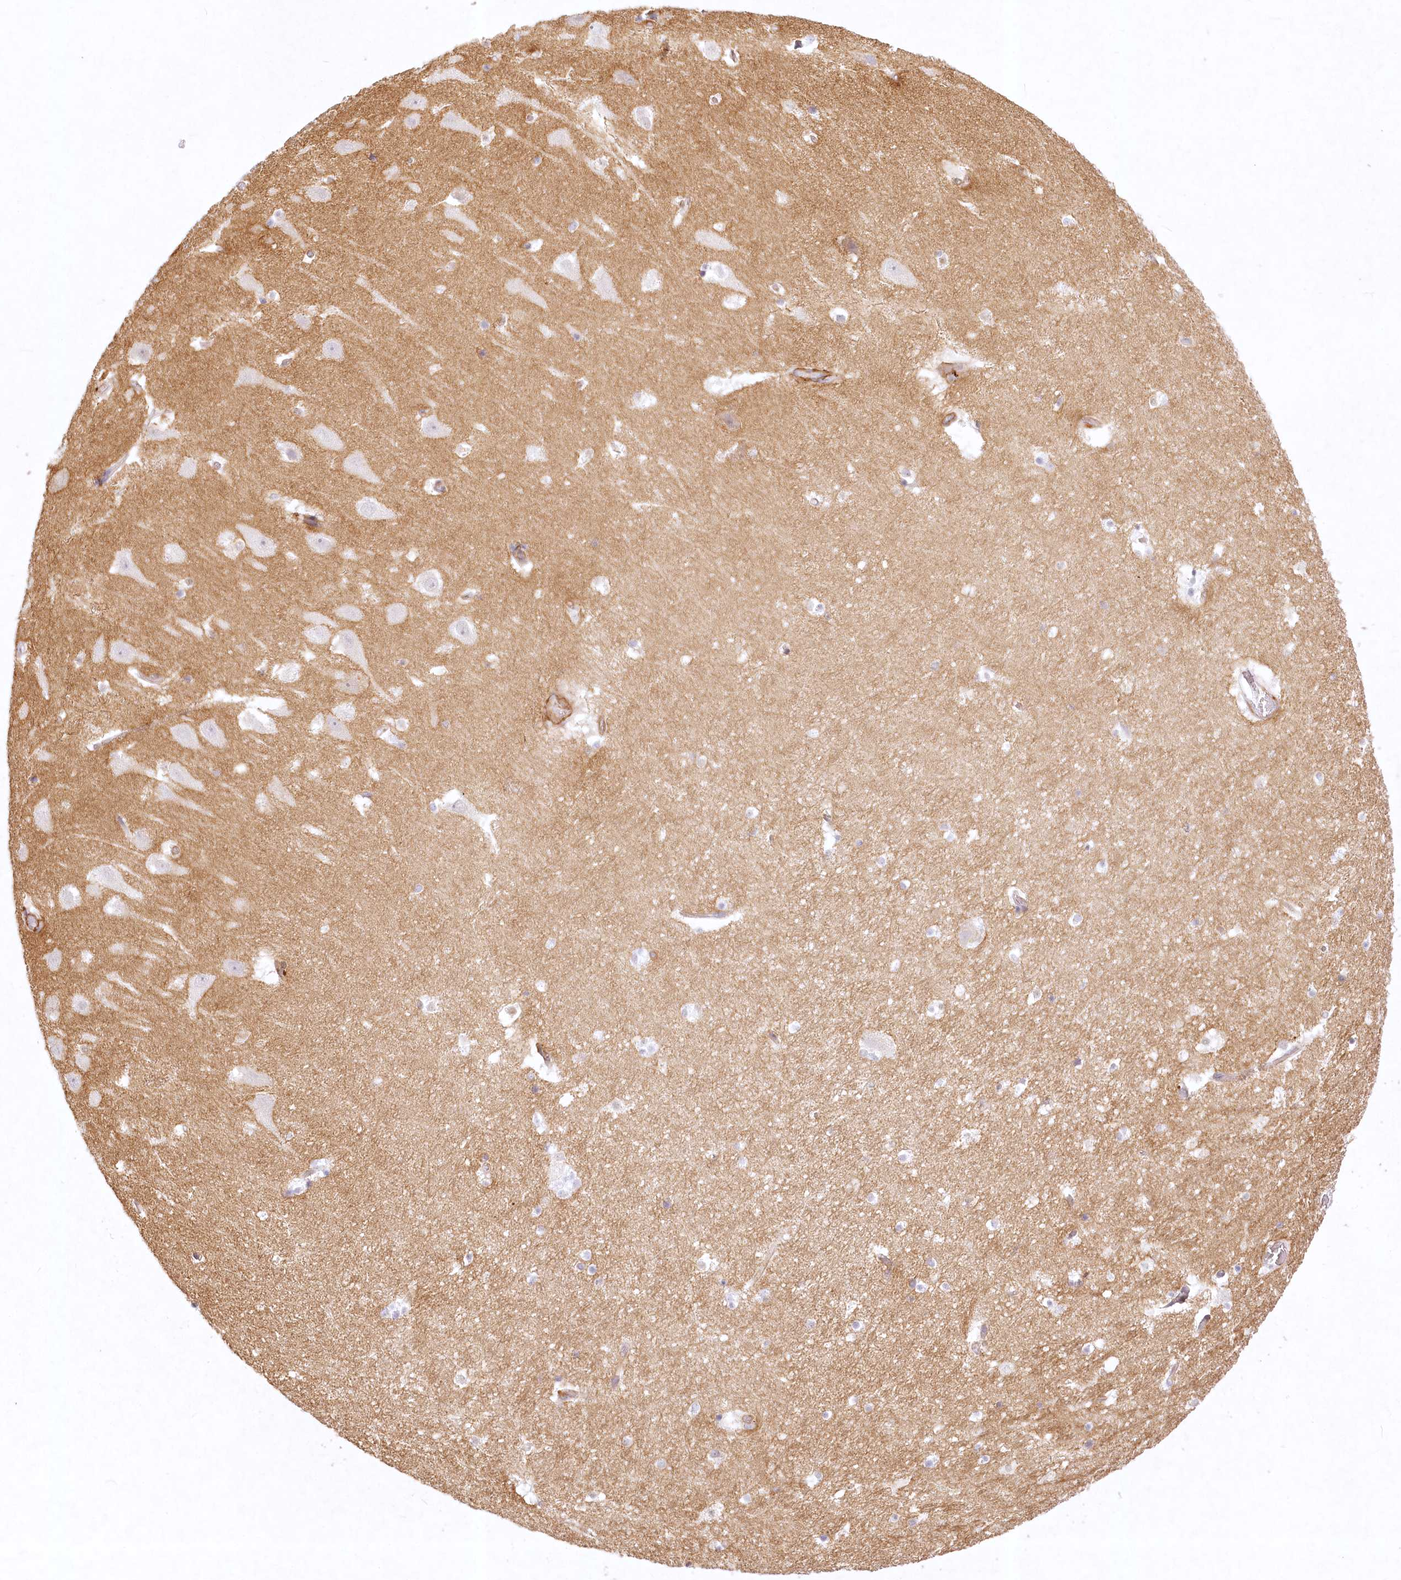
{"staining": {"intensity": "weak", "quantity": "<25%", "location": "cytoplasmic/membranous"}, "tissue": "hippocampus", "cell_type": "Glial cells", "image_type": "normal", "snomed": [{"axis": "morphology", "description": "Normal tissue, NOS"}, {"axis": "topography", "description": "Hippocampus"}], "caption": "Glial cells show no significant protein expression in unremarkable hippocampus. The staining is performed using DAB (3,3'-diaminobenzidine) brown chromogen with nuclei counter-stained in using hematoxylin.", "gene": "INPP4B", "patient": {"sex": "female", "age": 52}}